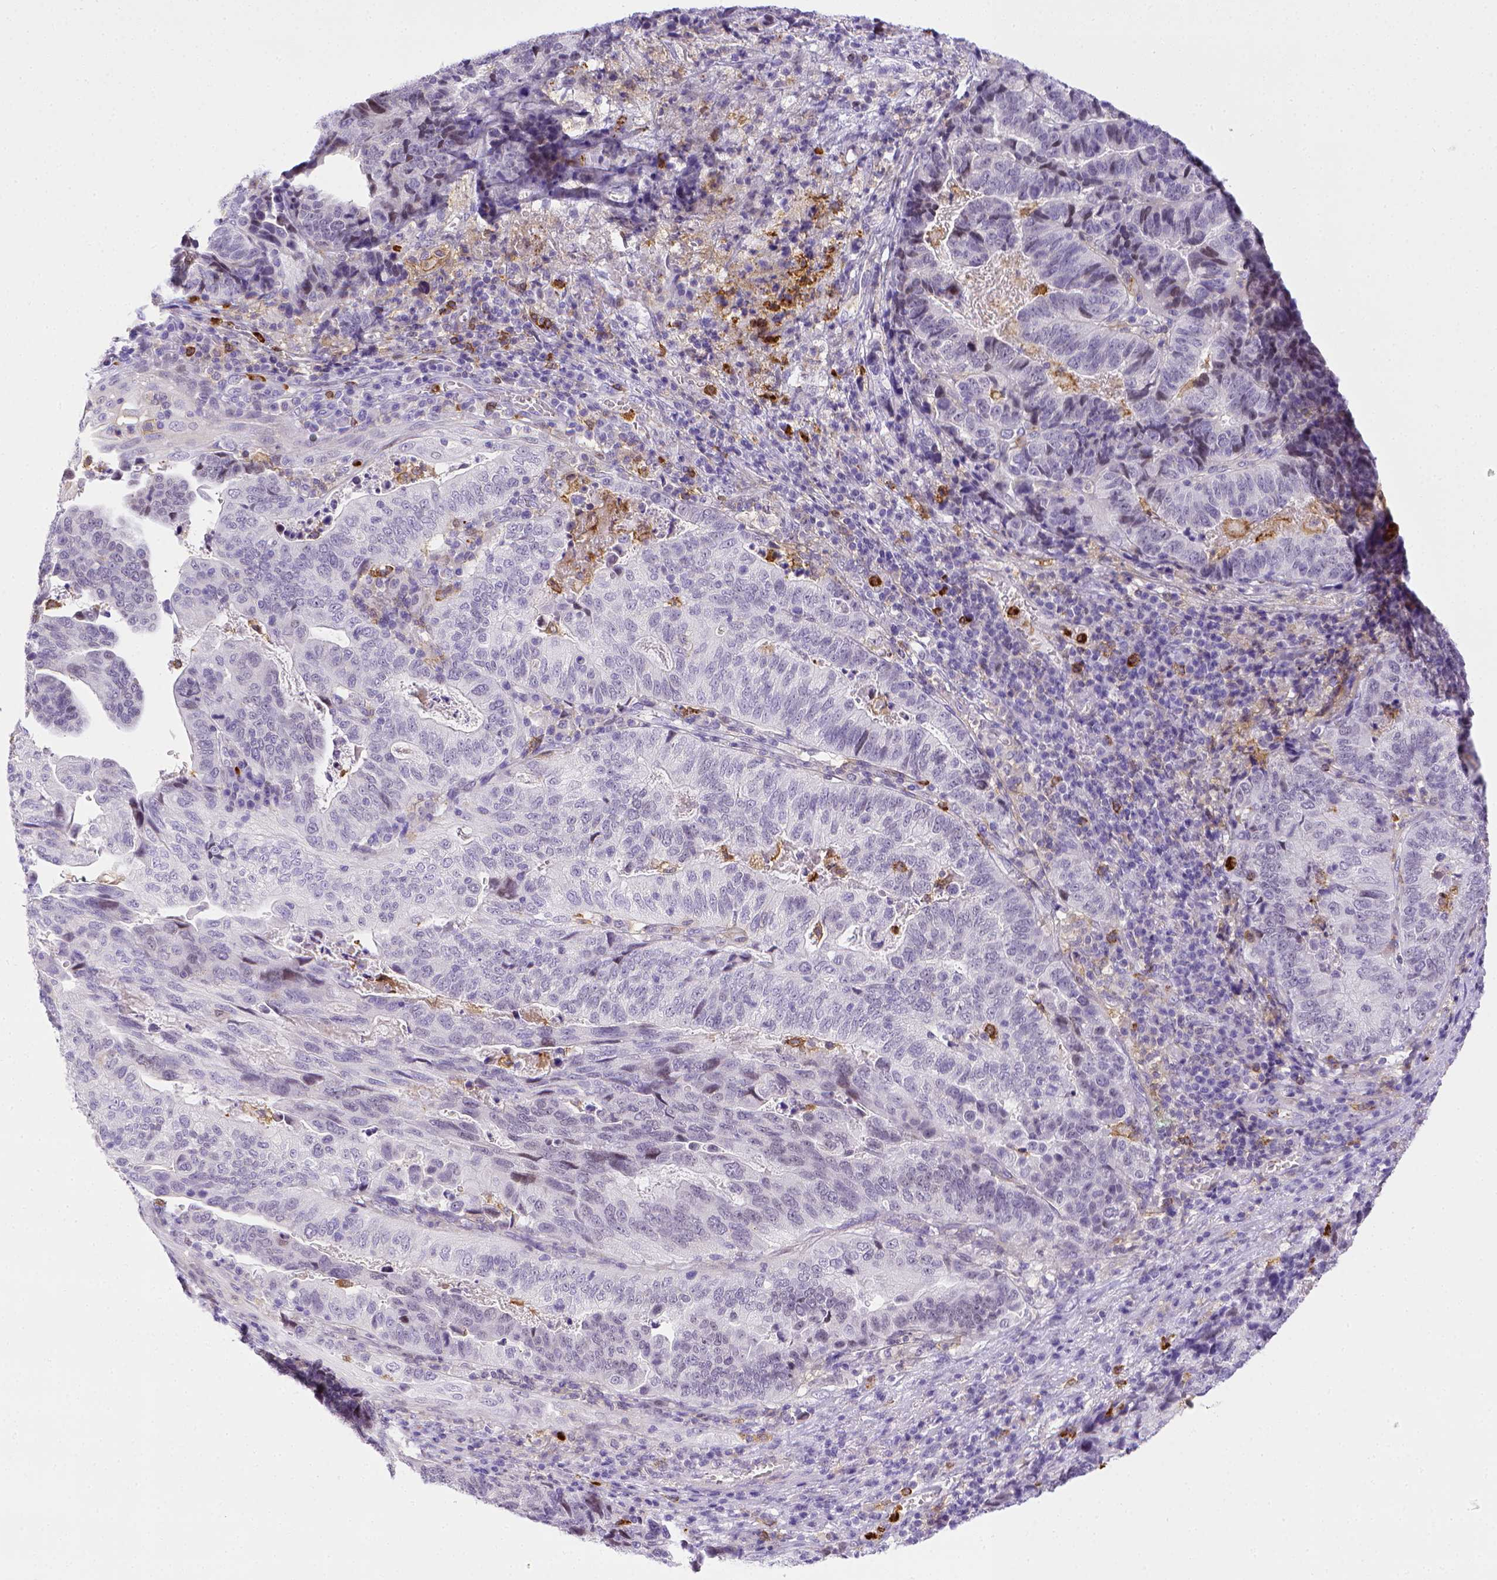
{"staining": {"intensity": "negative", "quantity": "none", "location": "none"}, "tissue": "stomach cancer", "cell_type": "Tumor cells", "image_type": "cancer", "snomed": [{"axis": "morphology", "description": "Adenocarcinoma, NOS"}, {"axis": "topography", "description": "Stomach, upper"}], "caption": "Immunohistochemical staining of human stomach cancer (adenocarcinoma) displays no significant staining in tumor cells.", "gene": "ITGAM", "patient": {"sex": "female", "age": 67}}